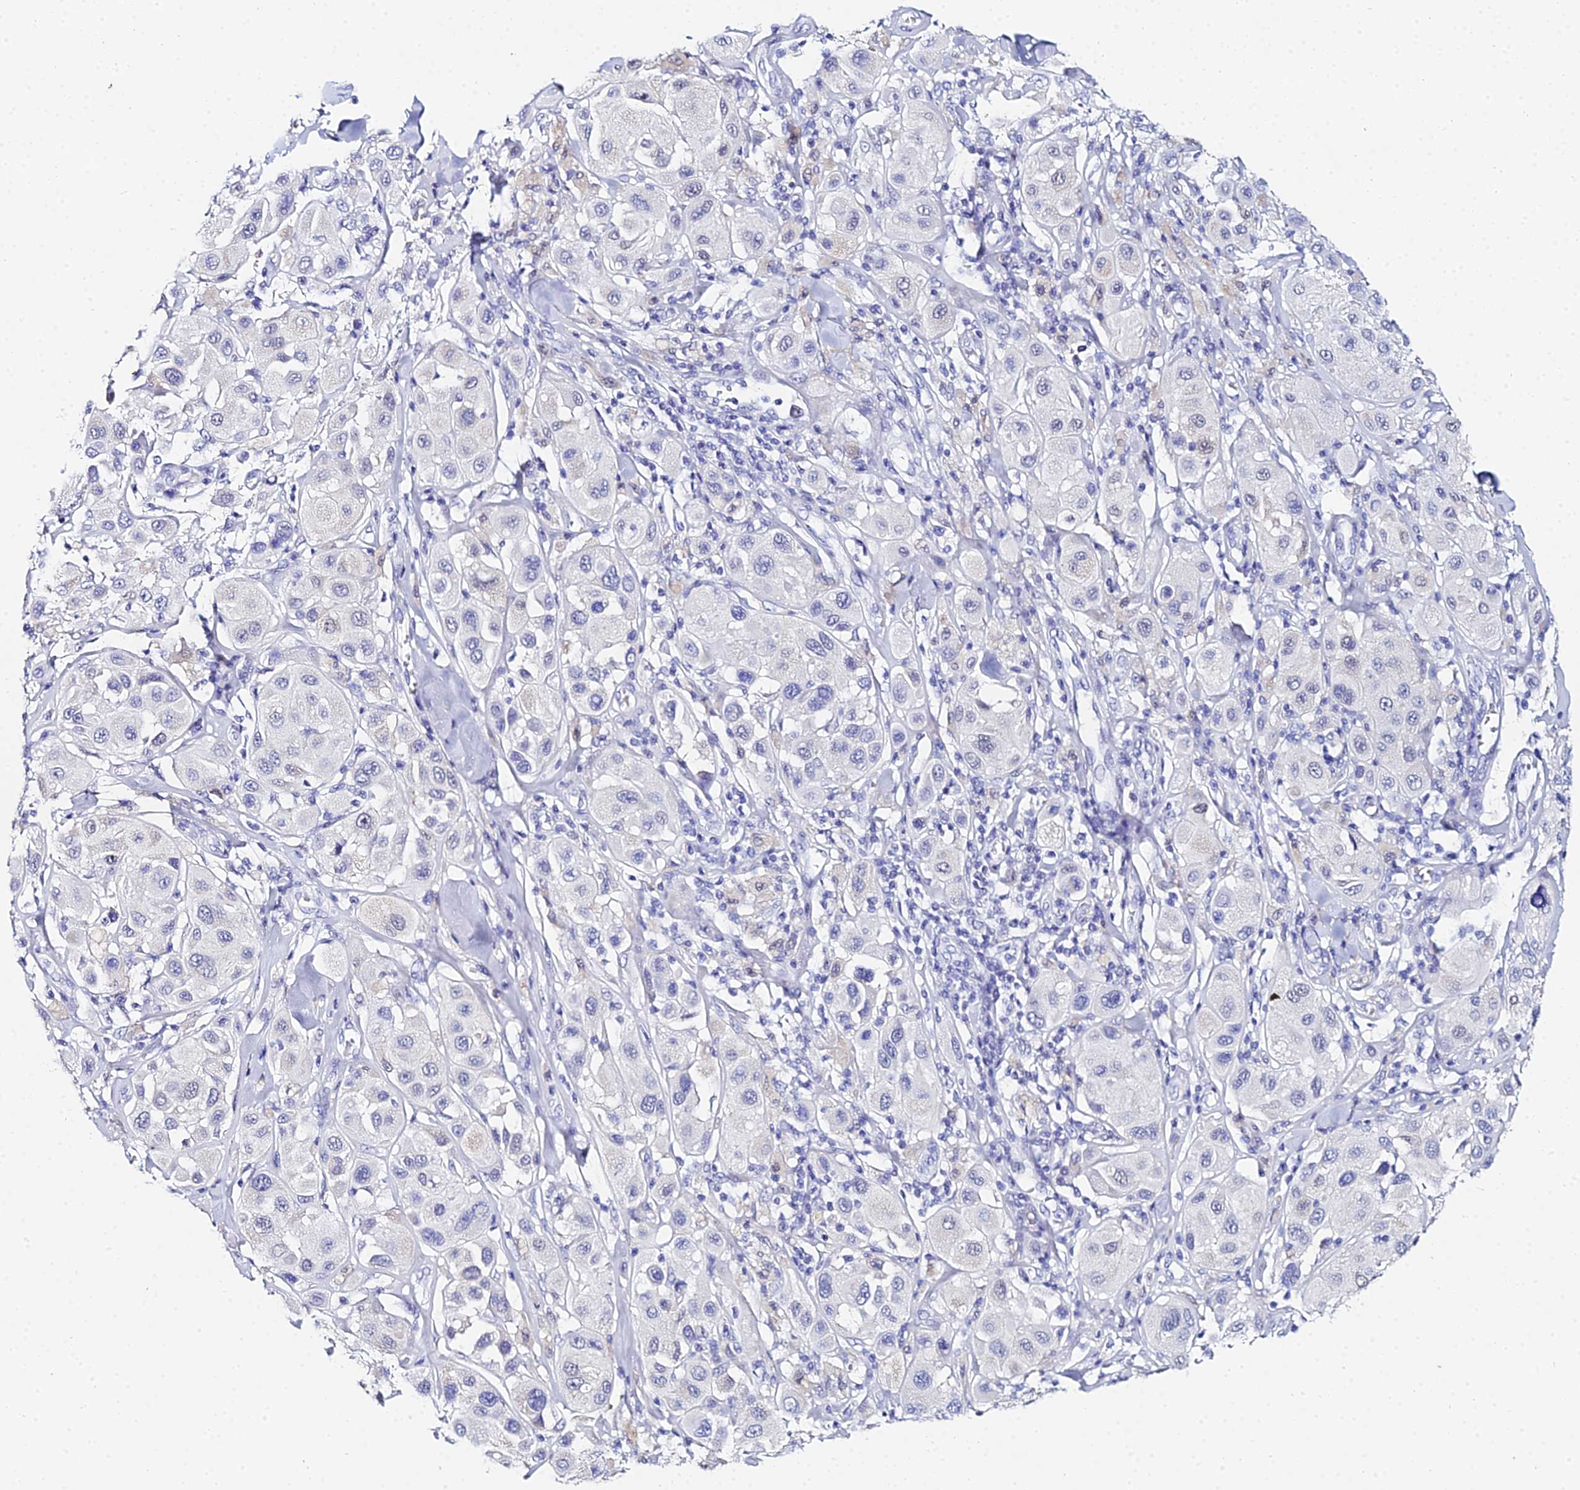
{"staining": {"intensity": "negative", "quantity": "none", "location": "none"}, "tissue": "melanoma", "cell_type": "Tumor cells", "image_type": "cancer", "snomed": [{"axis": "morphology", "description": "Malignant melanoma, Metastatic site"}, {"axis": "topography", "description": "Skin"}], "caption": "This histopathology image is of malignant melanoma (metastatic site) stained with IHC to label a protein in brown with the nuclei are counter-stained blue. There is no positivity in tumor cells.", "gene": "OCM", "patient": {"sex": "male", "age": 41}}